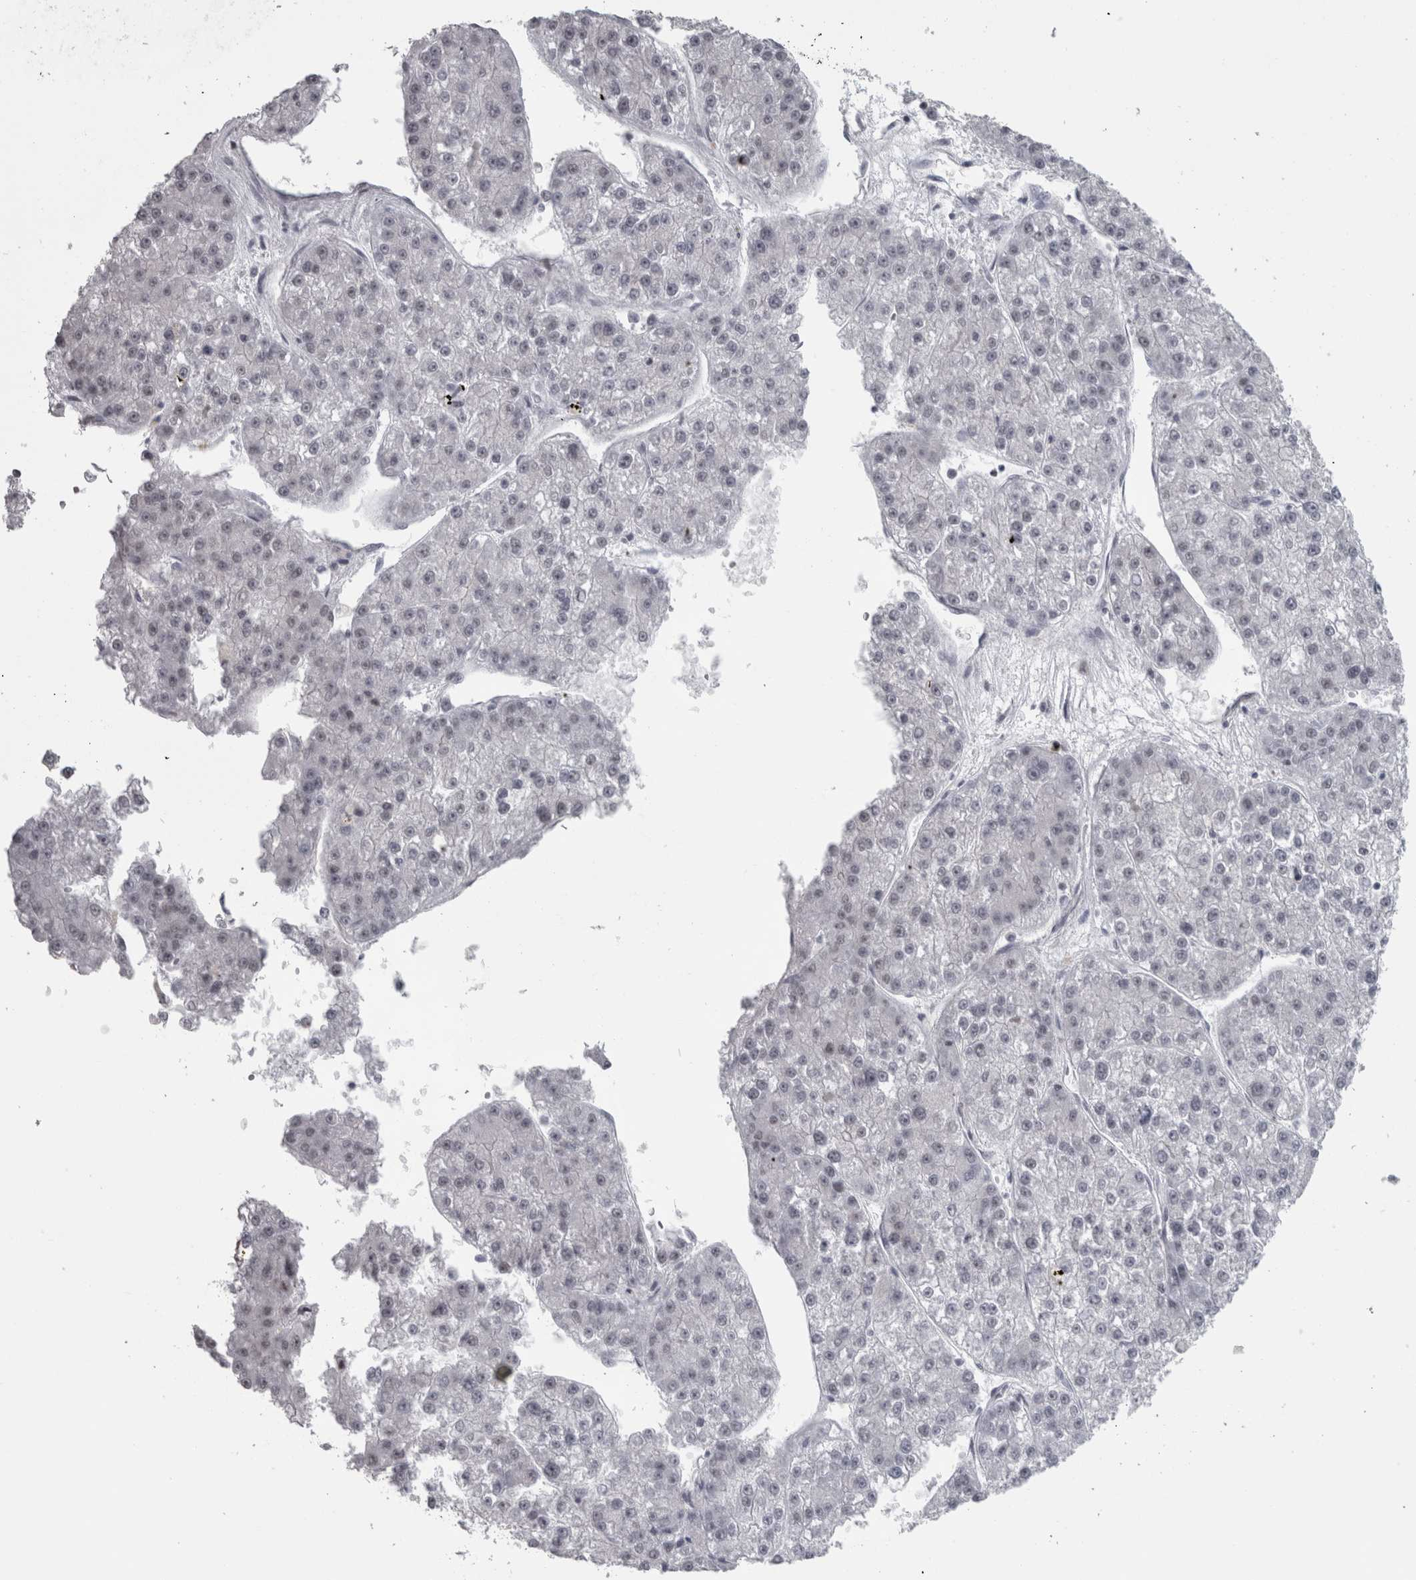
{"staining": {"intensity": "negative", "quantity": "none", "location": "none"}, "tissue": "liver cancer", "cell_type": "Tumor cells", "image_type": "cancer", "snomed": [{"axis": "morphology", "description": "Carcinoma, Hepatocellular, NOS"}, {"axis": "topography", "description": "Liver"}], "caption": "Tumor cells are negative for brown protein staining in liver cancer (hepatocellular carcinoma). (DAB (3,3'-diaminobenzidine) immunohistochemistry (IHC) visualized using brightfield microscopy, high magnification).", "gene": "PPP1R12B", "patient": {"sex": "female", "age": 73}}